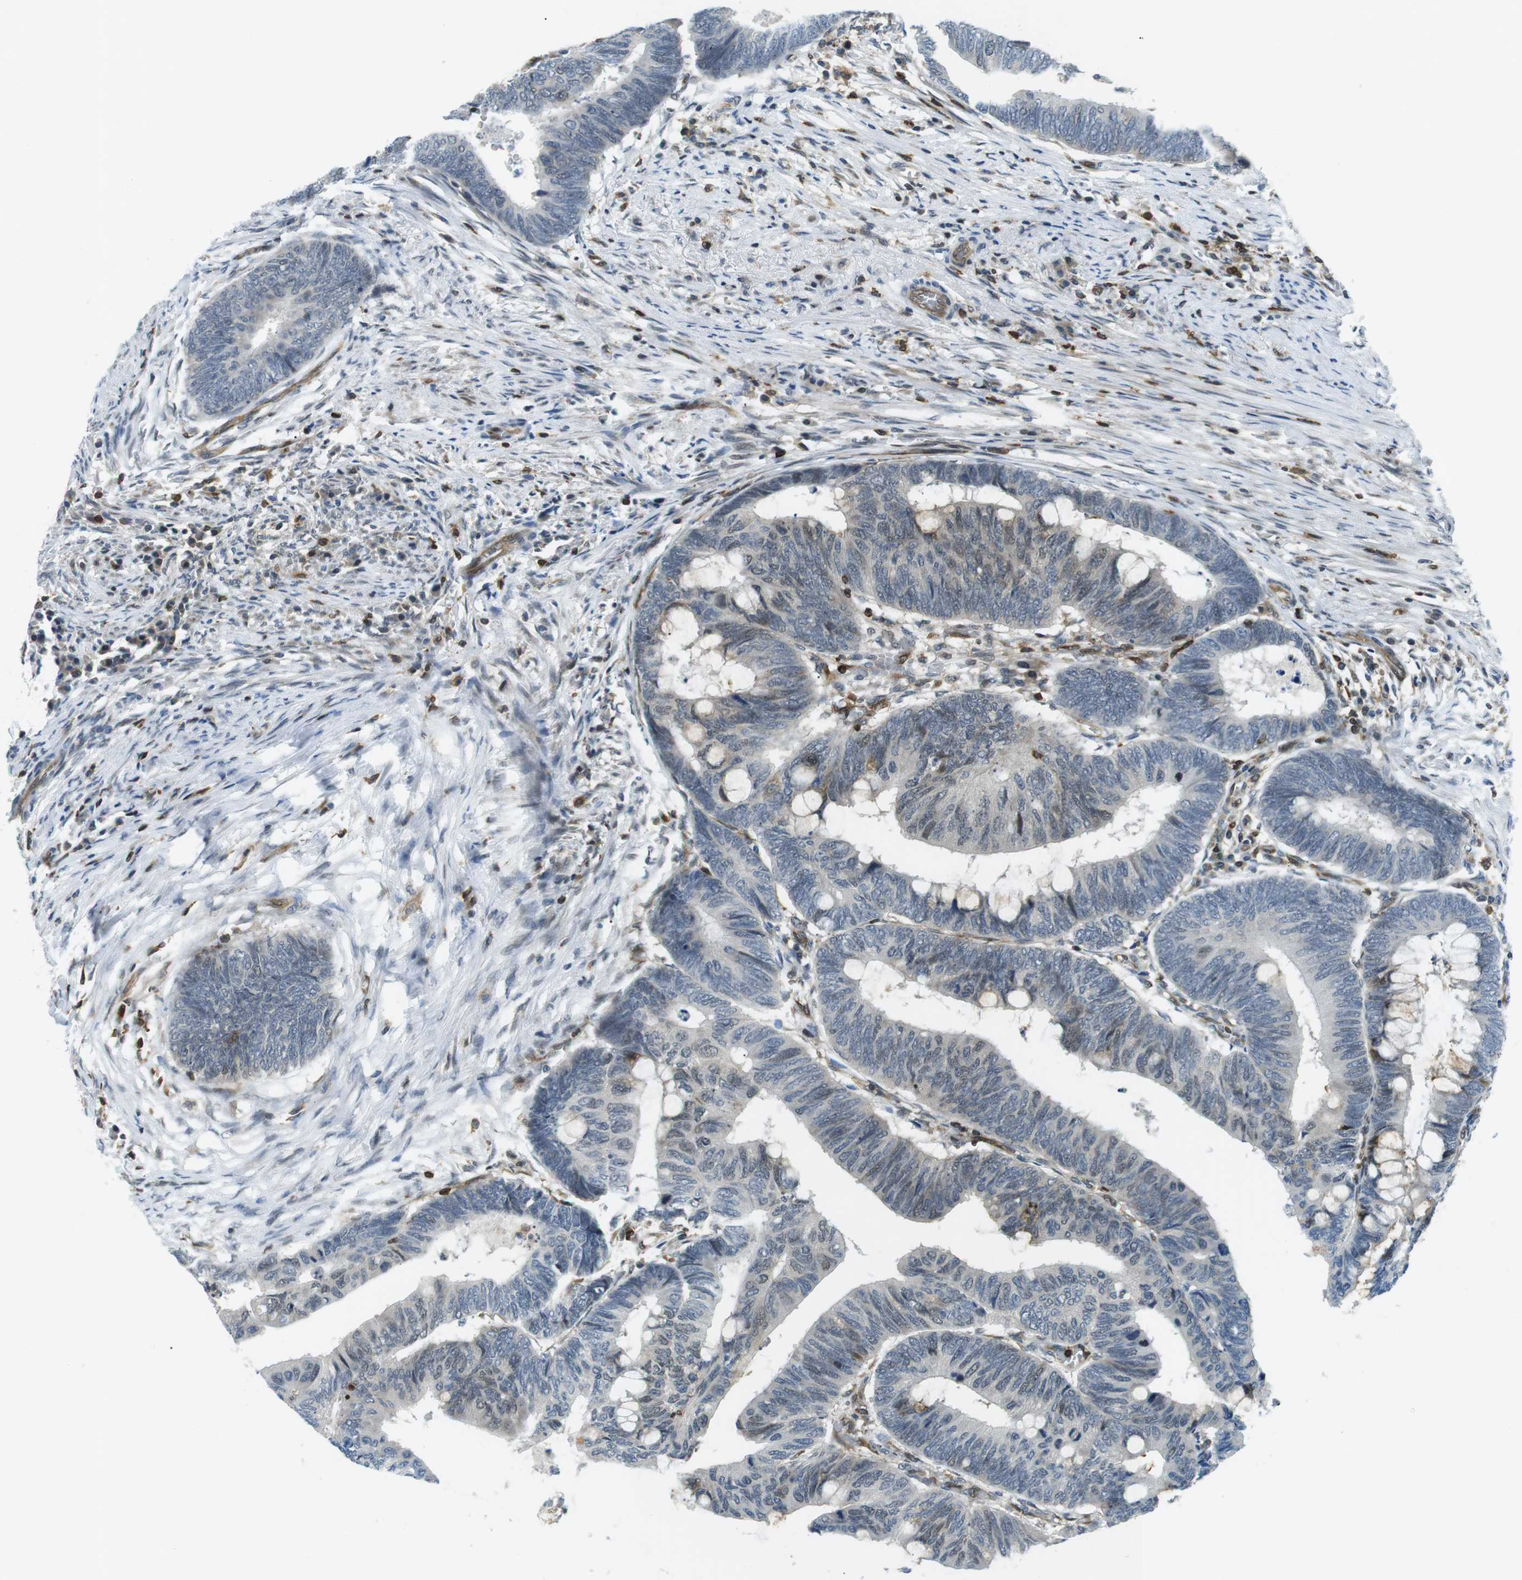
{"staining": {"intensity": "negative", "quantity": "none", "location": "none"}, "tissue": "colorectal cancer", "cell_type": "Tumor cells", "image_type": "cancer", "snomed": [{"axis": "morphology", "description": "Normal tissue, NOS"}, {"axis": "morphology", "description": "Adenocarcinoma, NOS"}, {"axis": "topography", "description": "Rectum"}, {"axis": "topography", "description": "Peripheral nerve tissue"}], "caption": "A micrograph of colorectal cancer (adenocarcinoma) stained for a protein reveals no brown staining in tumor cells.", "gene": "STK10", "patient": {"sex": "male", "age": 92}}